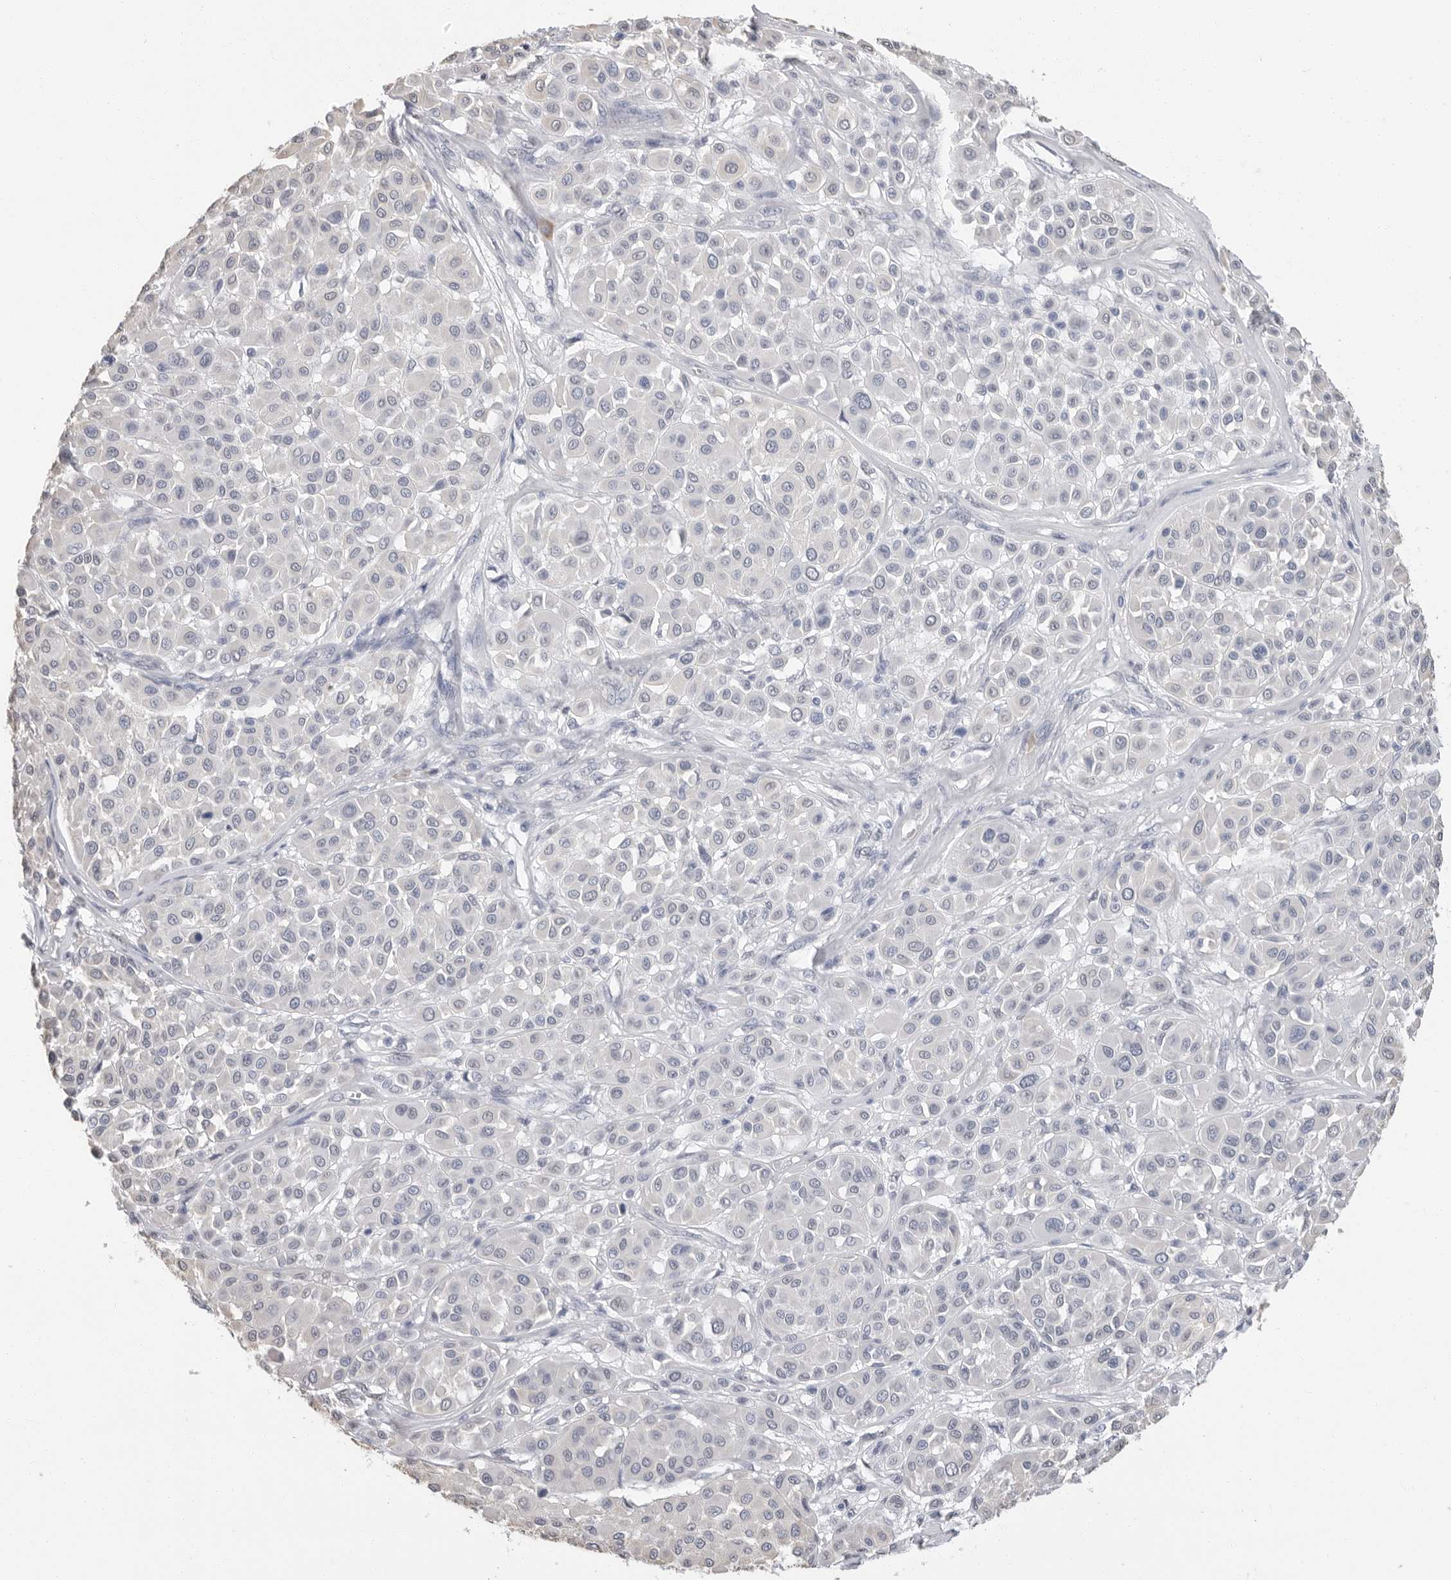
{"staining": {"intensity": "negative", "quantity": "none", "location": "none"}, "tissue": "melanoma", "cell_type": "Tumor cells", "image_type": "cancer", "snomed": [{"axis": "morphology", "description": "Malignant melanoma, Metastatic site"}, {"axis": "topography", "description": "Soft tissue"}], "caption": "Immunohistochemical staining of human malignant melanoma (metastatic site) shows no significant staining in tumor cells.", "gene": "ARHGEF10", "patient": {"sex": "male", "age": 41}}